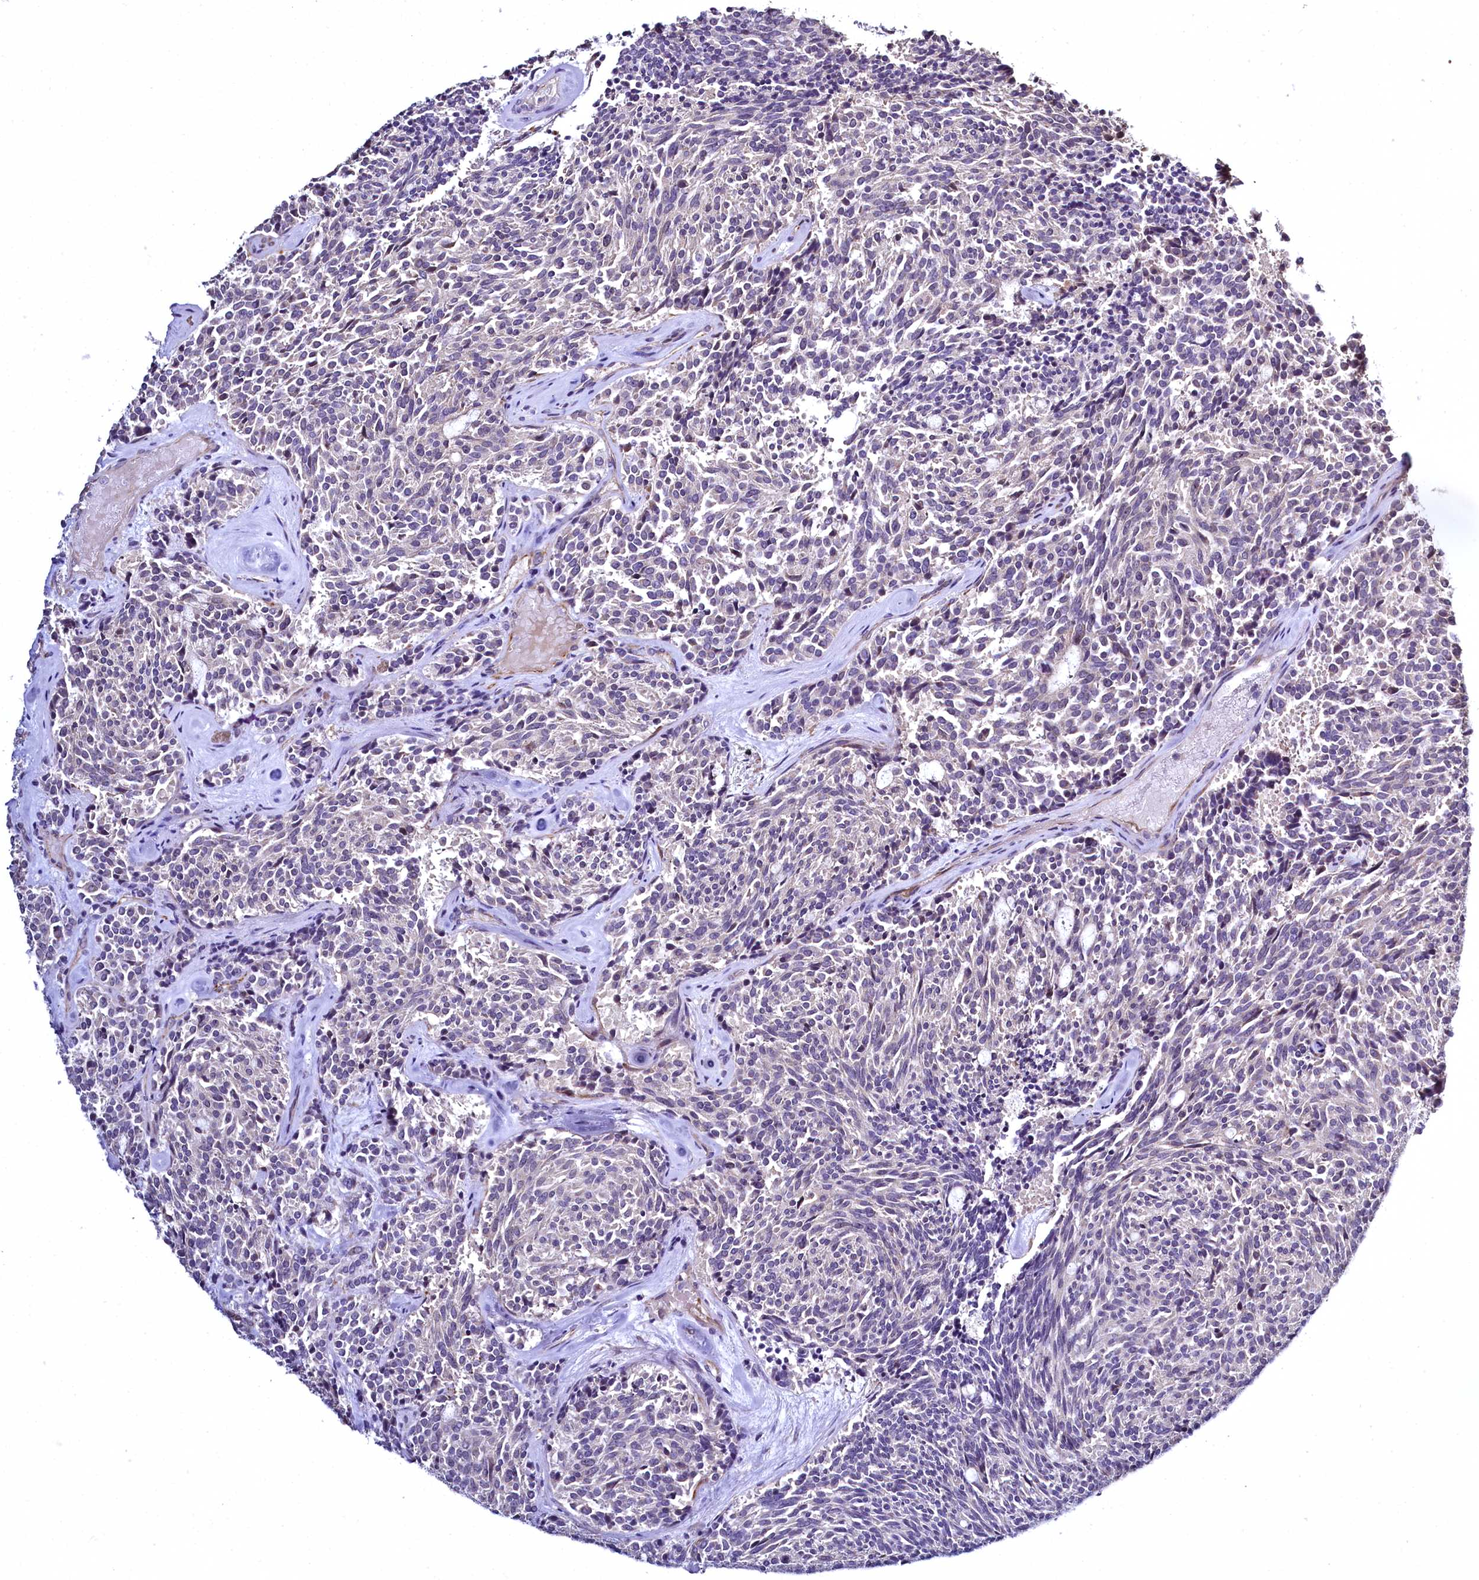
{"staining": {"intensity": "negative", "quantity": "none", "location": "none"}, "tissue": "carcinoid", "cell_type": "Tumor cells", "image_type": "cancer", "snomed": [{"axis": "morphology", "description": "Carcinoid, malignant, NOS"}, {"axis": "topography", "description": "Pancreas"}], "caption": "There is no significant staining in tumor cells of carcinoid (malignant).", "gene": "TBCEL", "patient": {"sex": "female", "age": 54}}